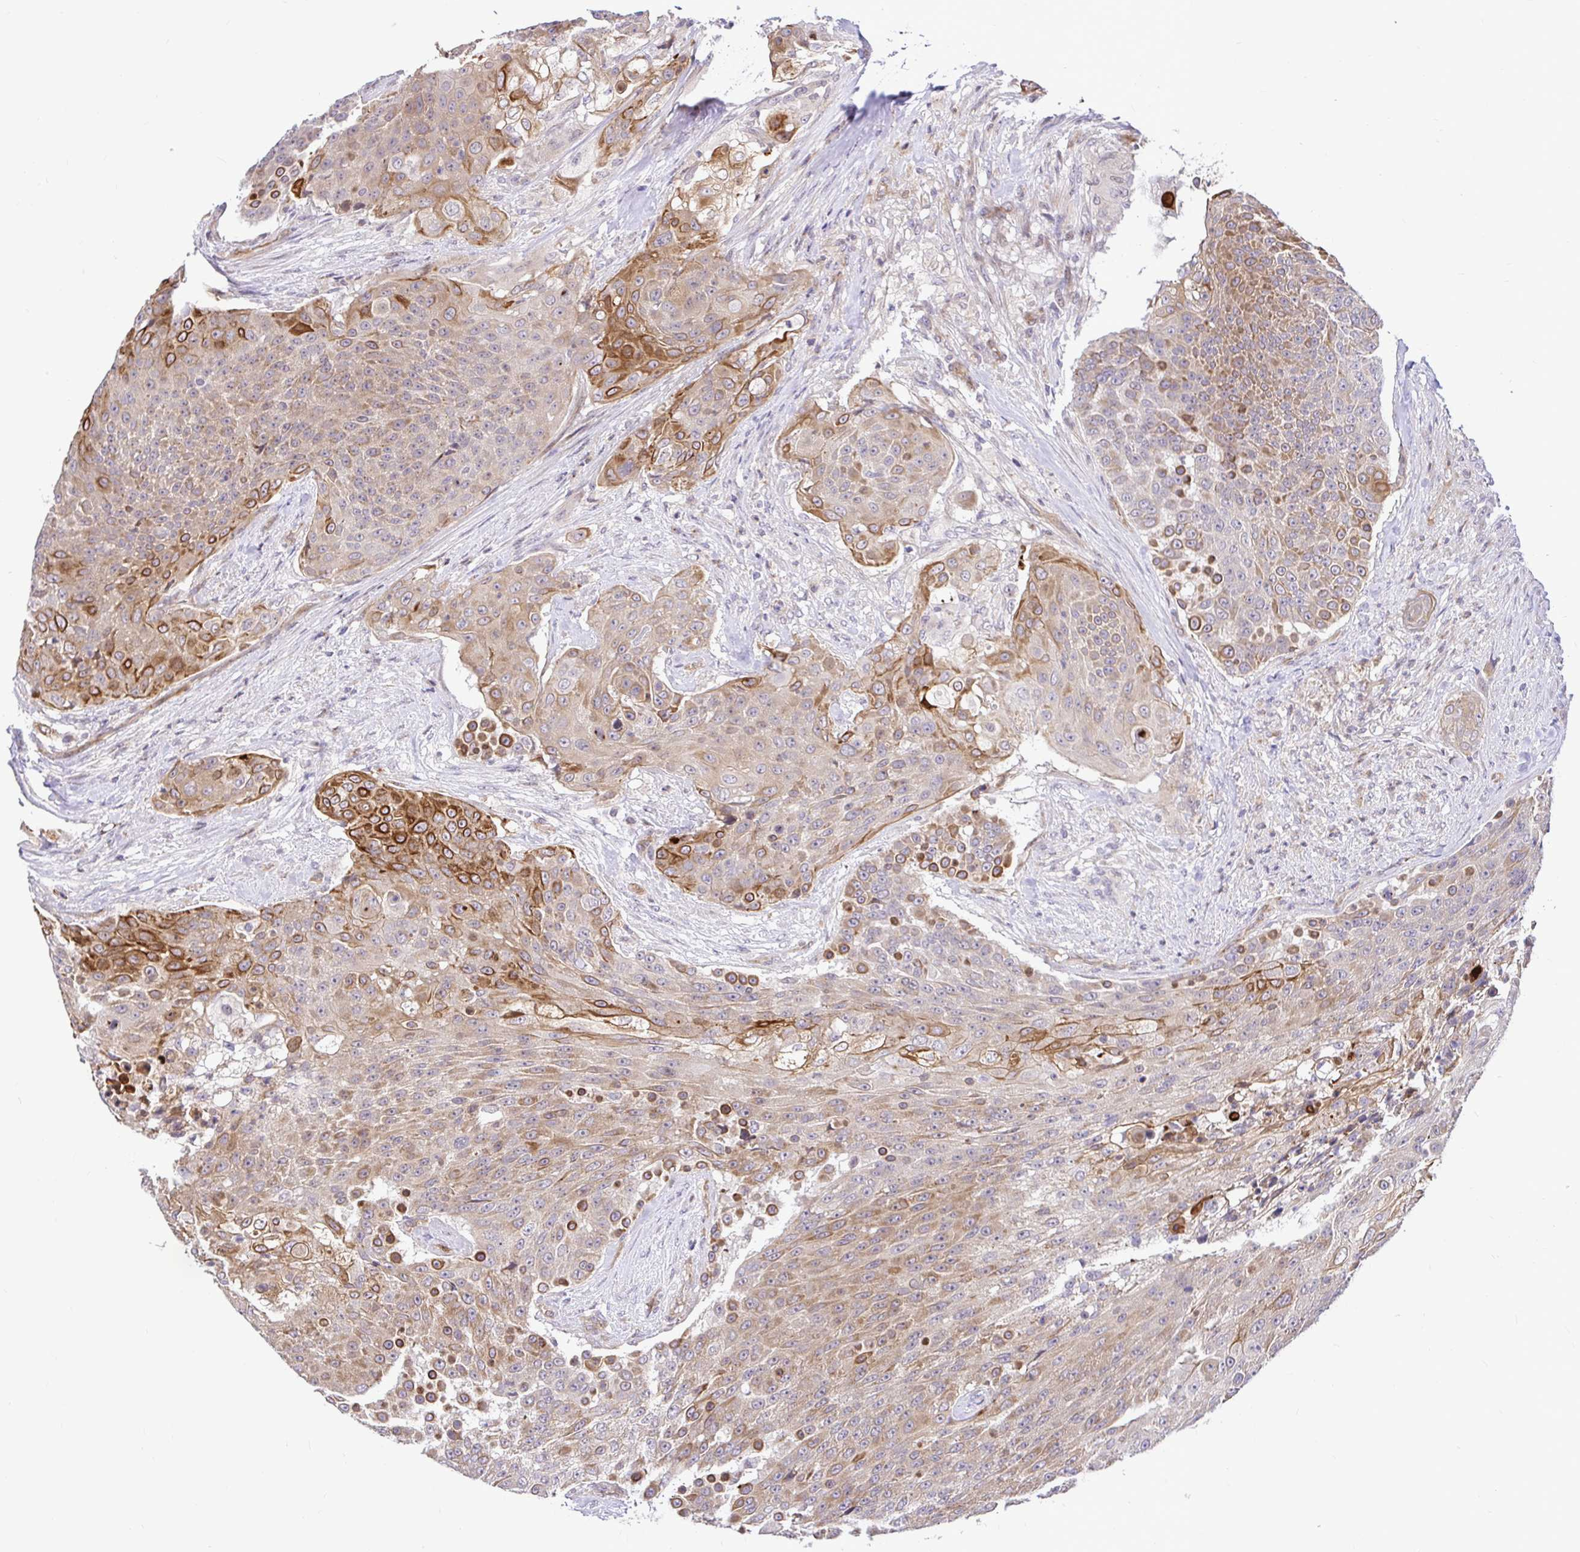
{"staining": {"intensity": "strong", "quantity": "<25%", "location": "cytoplasmic/membranous"}, "tissue": "urothelial cancer", "cell_type": "Tumor cells", "image_type": "cancer", "snomed": [{"axis": "morphology", "description": "Urothelial carcinoma, High grade"}, {"axis": "topography", "description": "Urinary bladder"}], "caption": "Human urothelial carcinoma (high-grade) stained with a protein marker displays strong staining in tumor cells.", "gene": "TRIM55", "patient": {"sex": "female", "age": 63}}